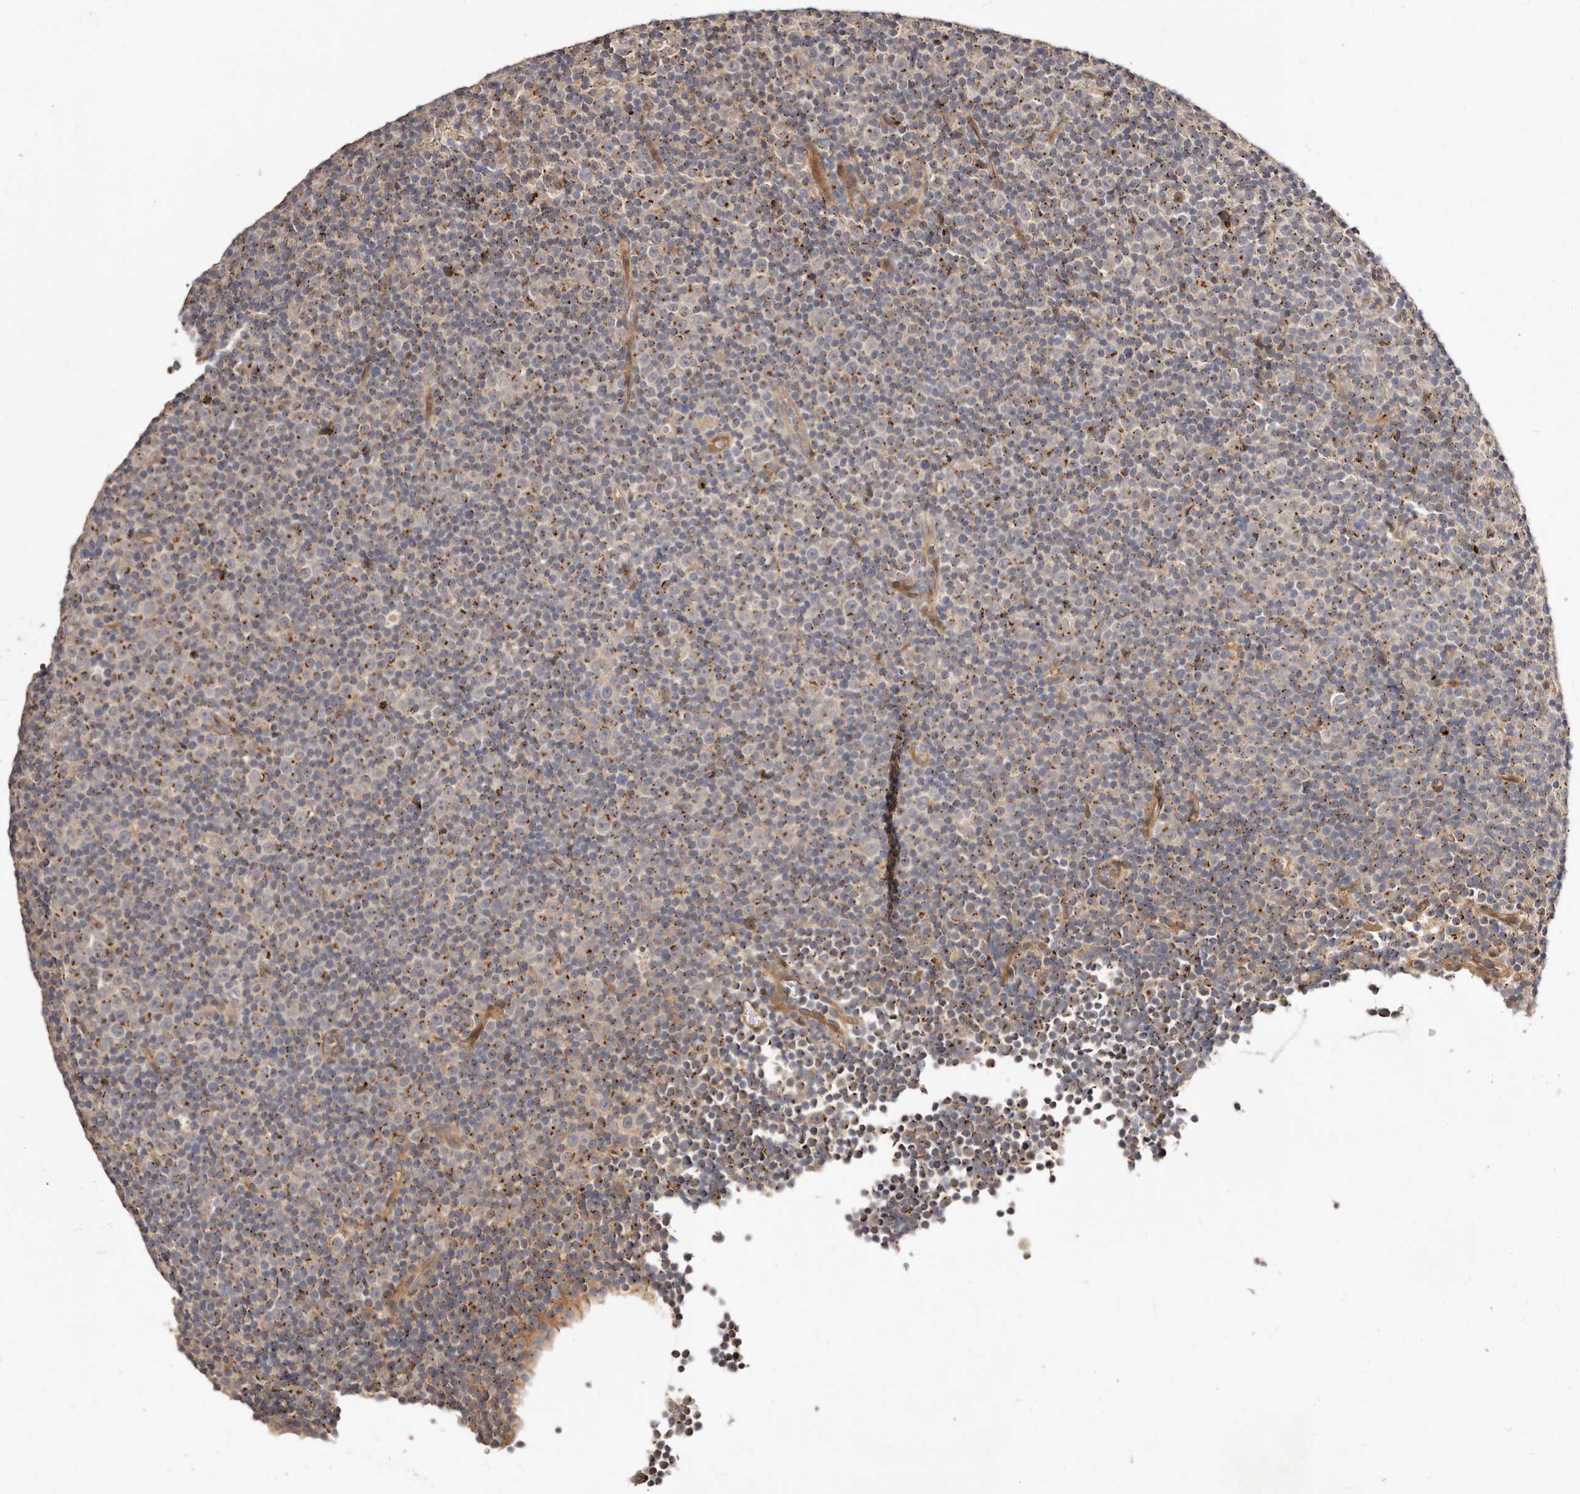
{"staining": {"intensity": "moderate", "quantity": "25%-75%", "location": "cytoplasmic/membranous"}, "tissue": "lymphoma", "cell_type": "Tumor cells", "image_type": "cancer", "snomed": [{"axis": "morphology", "description": "Malignant lymphoma, non-Hodgkin's type, Low grade"}, {"axis": "topography", "description": "Lymph node"}], "caption": "Malignant lymphoma, non-Hodgkin's type (low-grade) stained for a protein exhibits moderate cytoplasmic/membranous positivity in tumor cells.", "gene": "DACT2", "patient": {"sex": "female", "age": 67}}